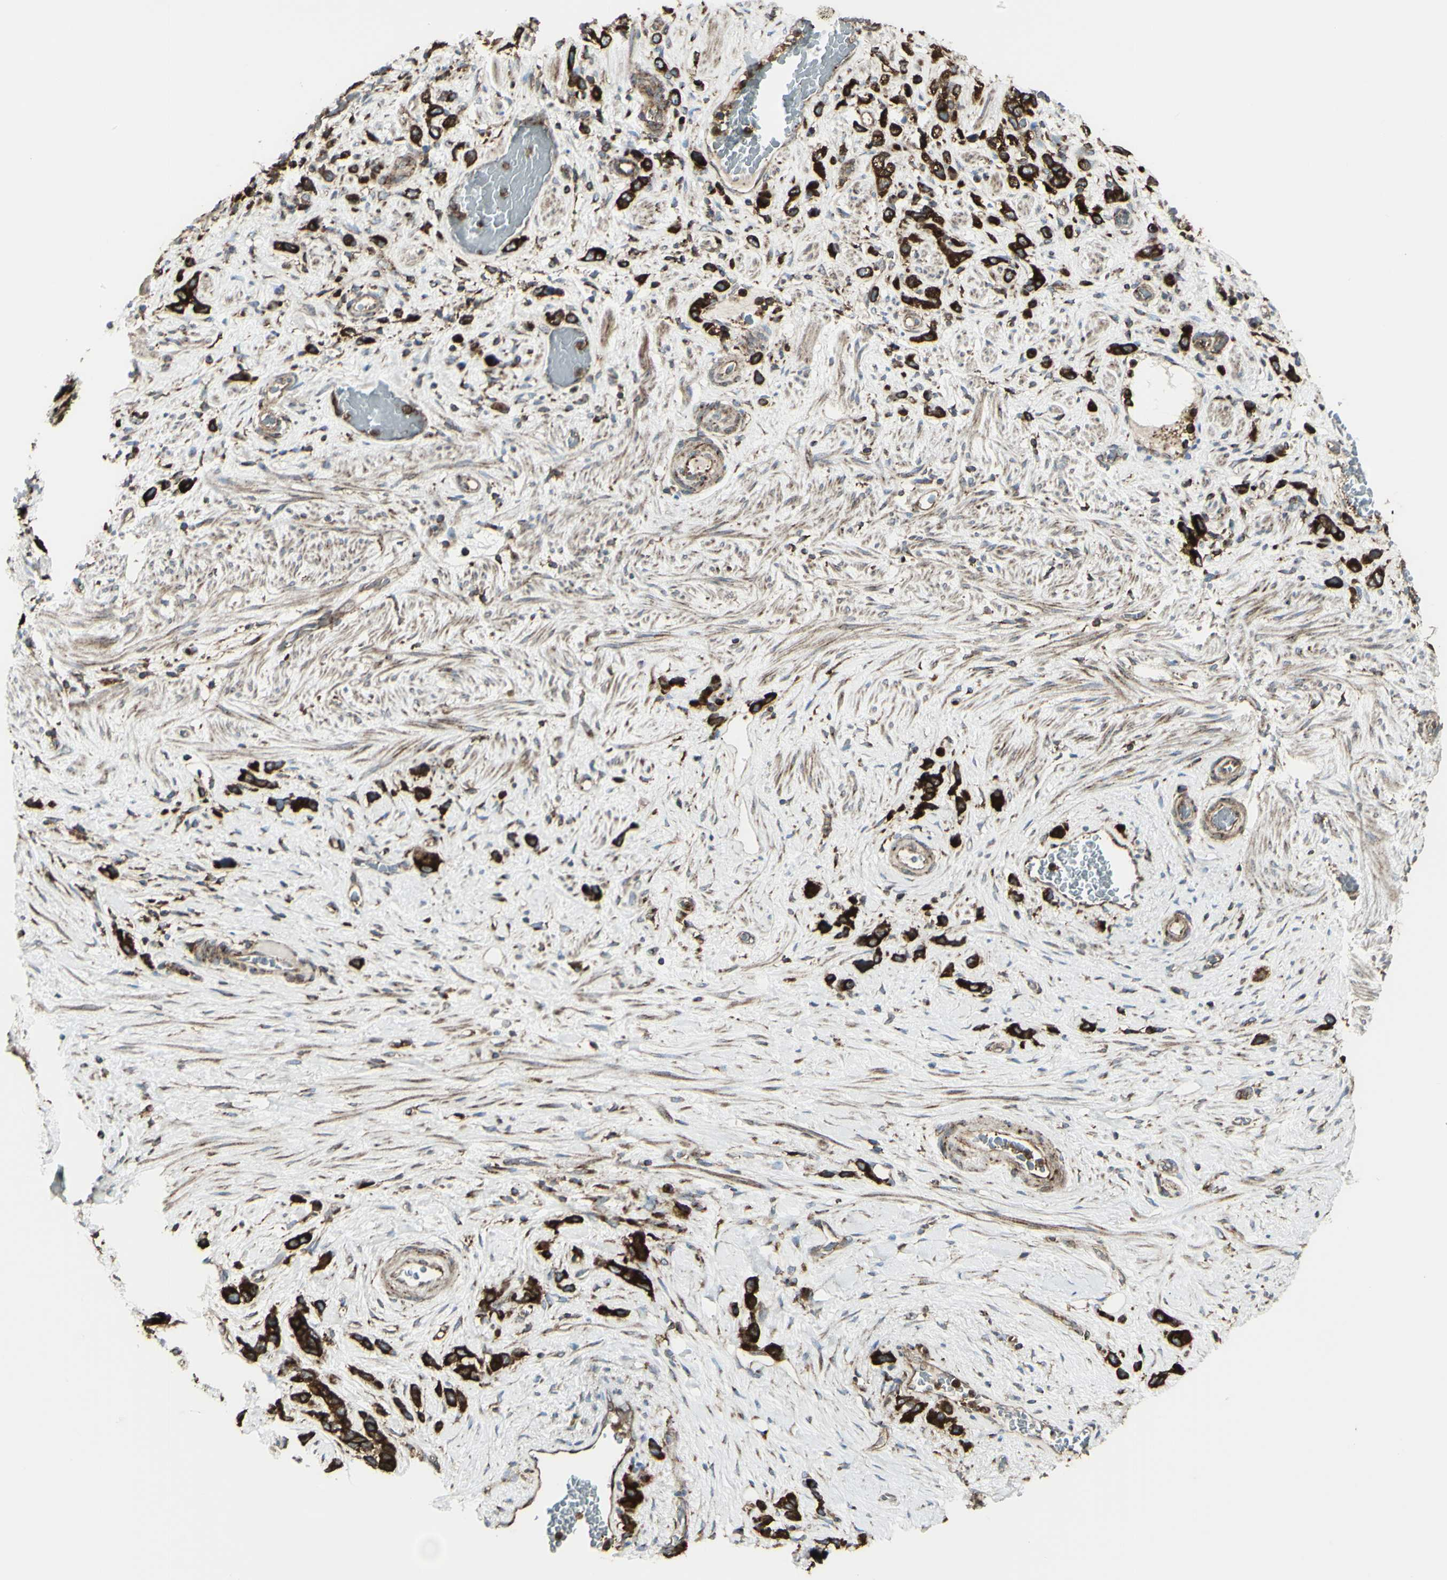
{"staining": {"intensity": "strong", "quantity": ">75%", "location": "cytoplasmic/membranous"}, "tissue": "stomach cancer", "cell_type": "Tumor cells", "image_type": "cancer", "snomed": [{"axis": "morphology", "description": "Adenocarcinoma, NOS"}, {"axis": "morphology", "description": "Adenocarcinoma, High grade"}, {"axis": "topography", "description": "Stomach, upper"}, {"axis": "topography", "description": "Stomach, lower"}], "caption": "Human stomach adenocarcinoma (high-grade) stained with a protein marker exhibits strong staining in tumor cells.", "gene": "NAPA", "patient": {"sex": "female", "age": 65}}